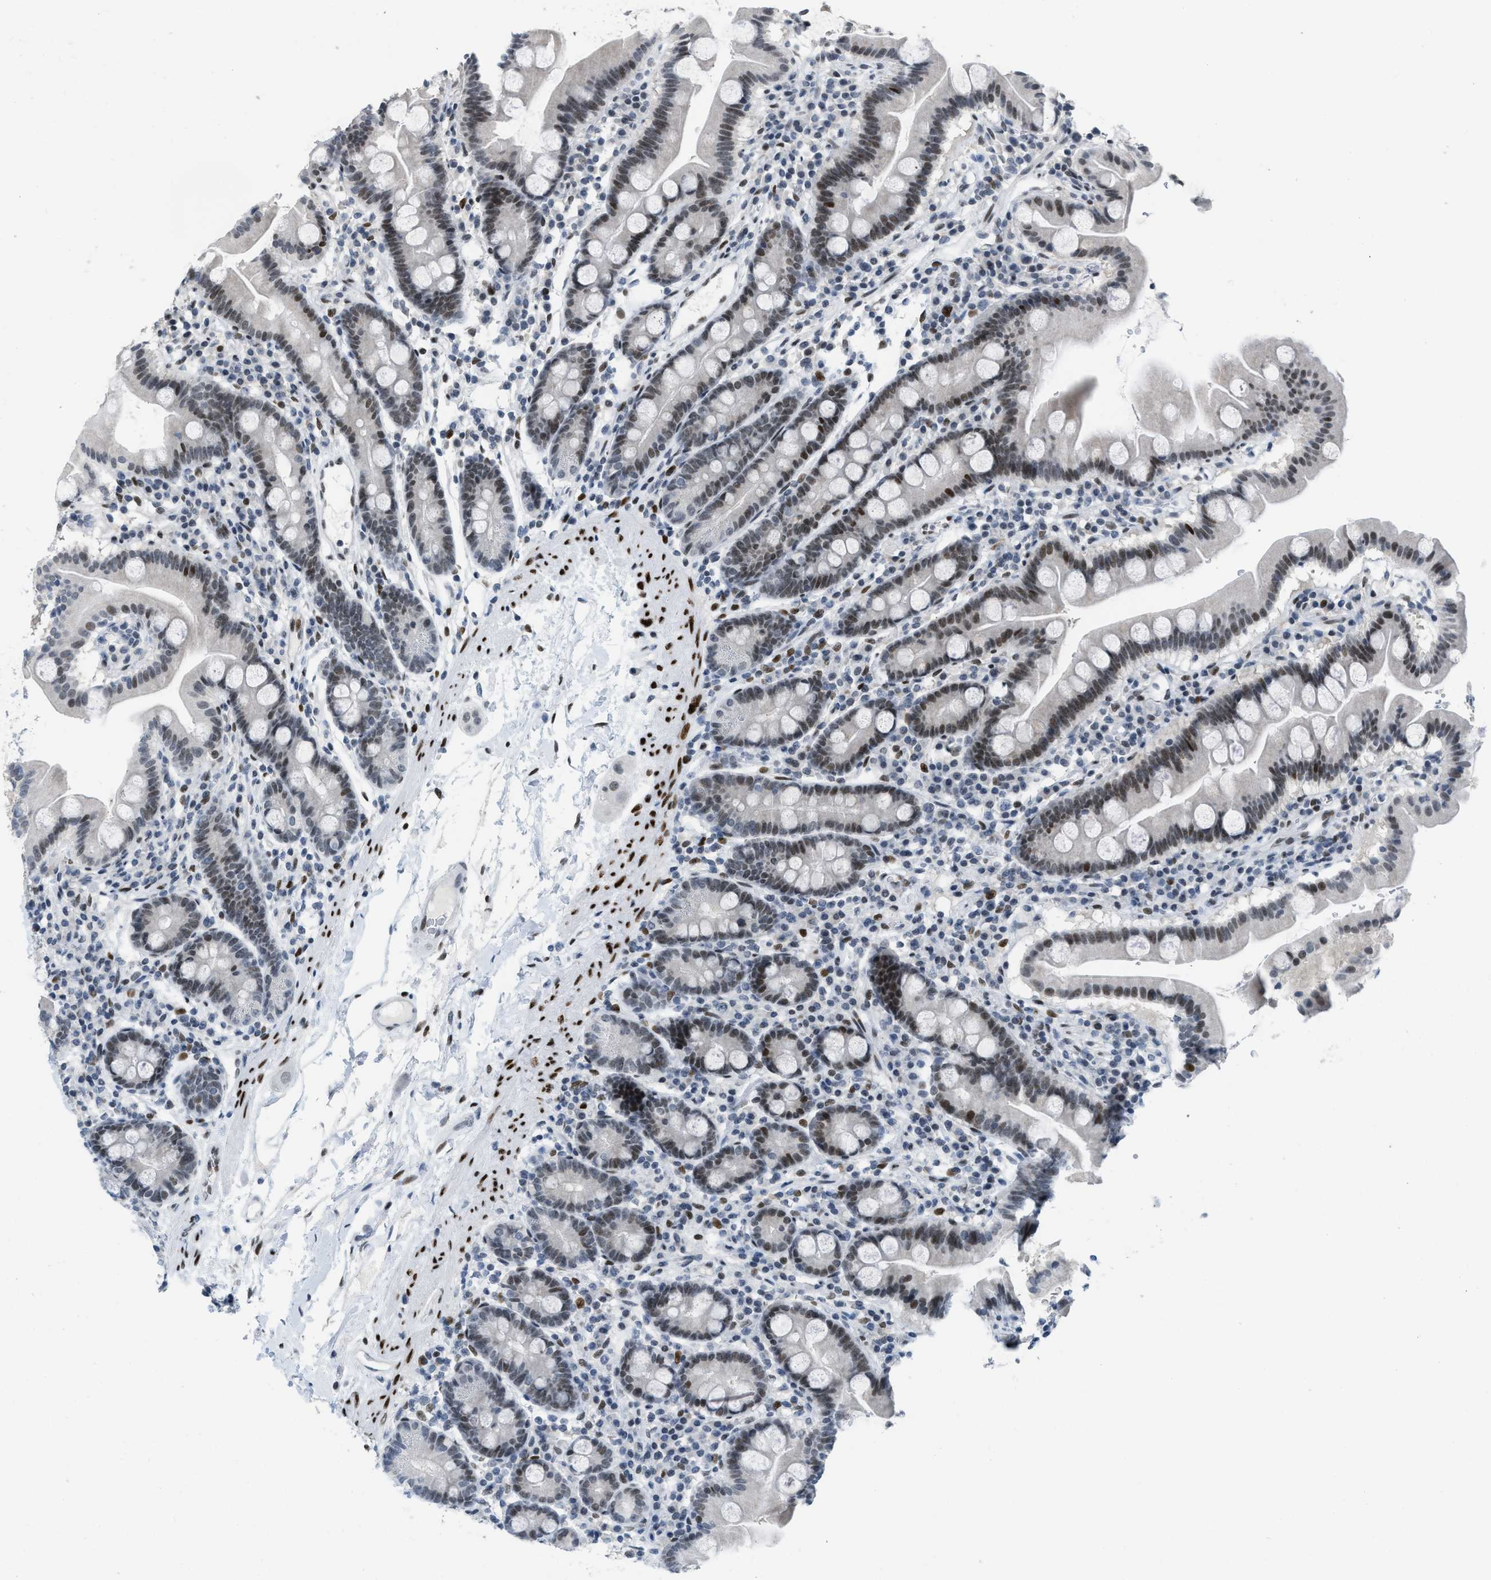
{"staining": {"intensity": "moderate", "quantity": "25%-75%", "location": "nuclear"}, "tissue": "duodenum", "cell_type": "Glandular cells", "image_type": "normal", "snomed": [{"axis": "morphology", "description": "Normal tissue, NOS"}, {"axis": "topography", "description": "Duodenum"}], "caption": "Moderate nuclear staining is present in about 25%-75% of glandular cells in unremarkable duodenum. (Brightfield microscopy of DAB IHC at high magnification).", "gene": "PBX1", "patient": {"sex": "male", "age": 50}}